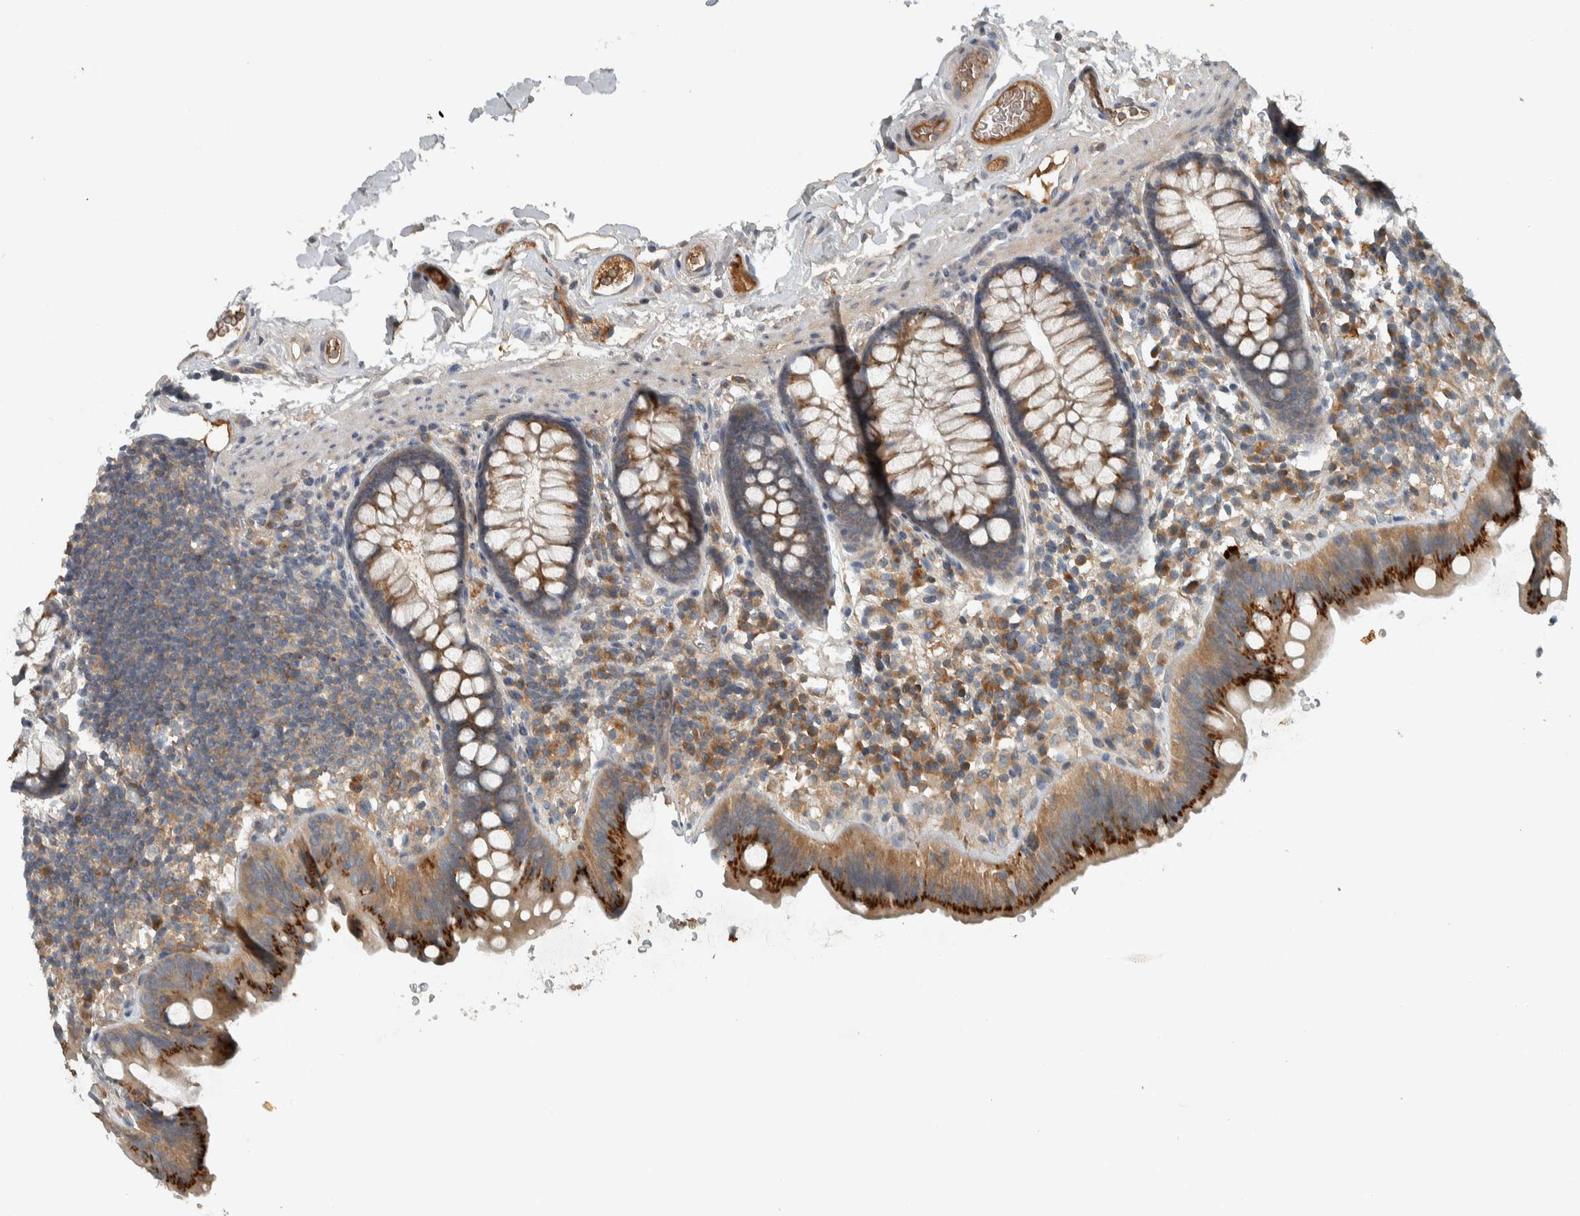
{"staining": {"intensity": "moderate", "quantity": ">75%", "location": "cytoplasmic/membranous"}, "tissue": "colon", "cell_type": "Endothelial cells", "image_type": "normal", "snomed": [{"axis": "morphology", "description": "Normal tissue, NOS"}, {"axis": "topography", "description": "Colon"}], "caption": "IHC image of benign colon: colon stained using immunohistochemistry (IHC) demonstrates medium levels of moderate protein expression localized specifically in the cytoplasmic/membranous of endothelial cells, appearing as a cytoplasmic/membranous brown color.", "gene": "CLCN2", "patient": {"sex": "female", "age": 80}}